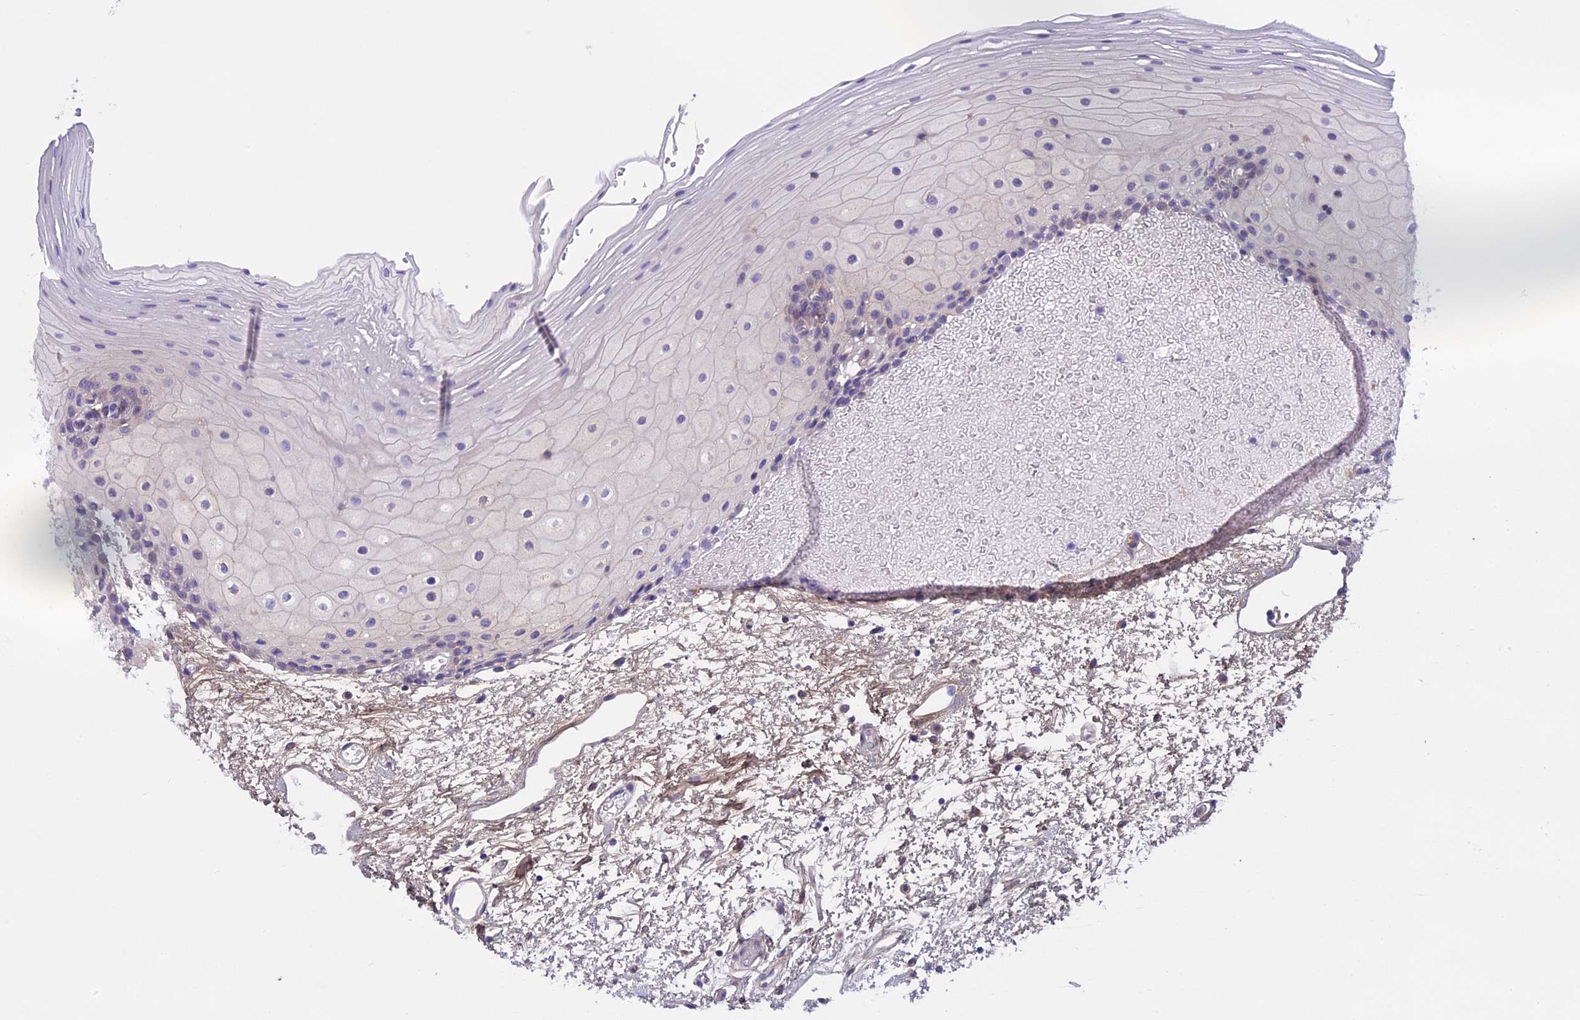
{"staining": {"intensity": "negative", "quantity": "none", "location": "none"}, "tissue": "oral mucosa", "cell_type": "Squamous epithelial cells", "image_type": "normal", "snomed": [{"axis": "morphology", "description": "Normal tissue, NOS"}, {"axis": "topography", "description": "Oral tissue"}], "caption": "Image shows no significant protein positivity in squamous epithelial cells of benign oral mucosa.", "gene": "DCTN5", "patient": {"sex": "female", "age": 70}}